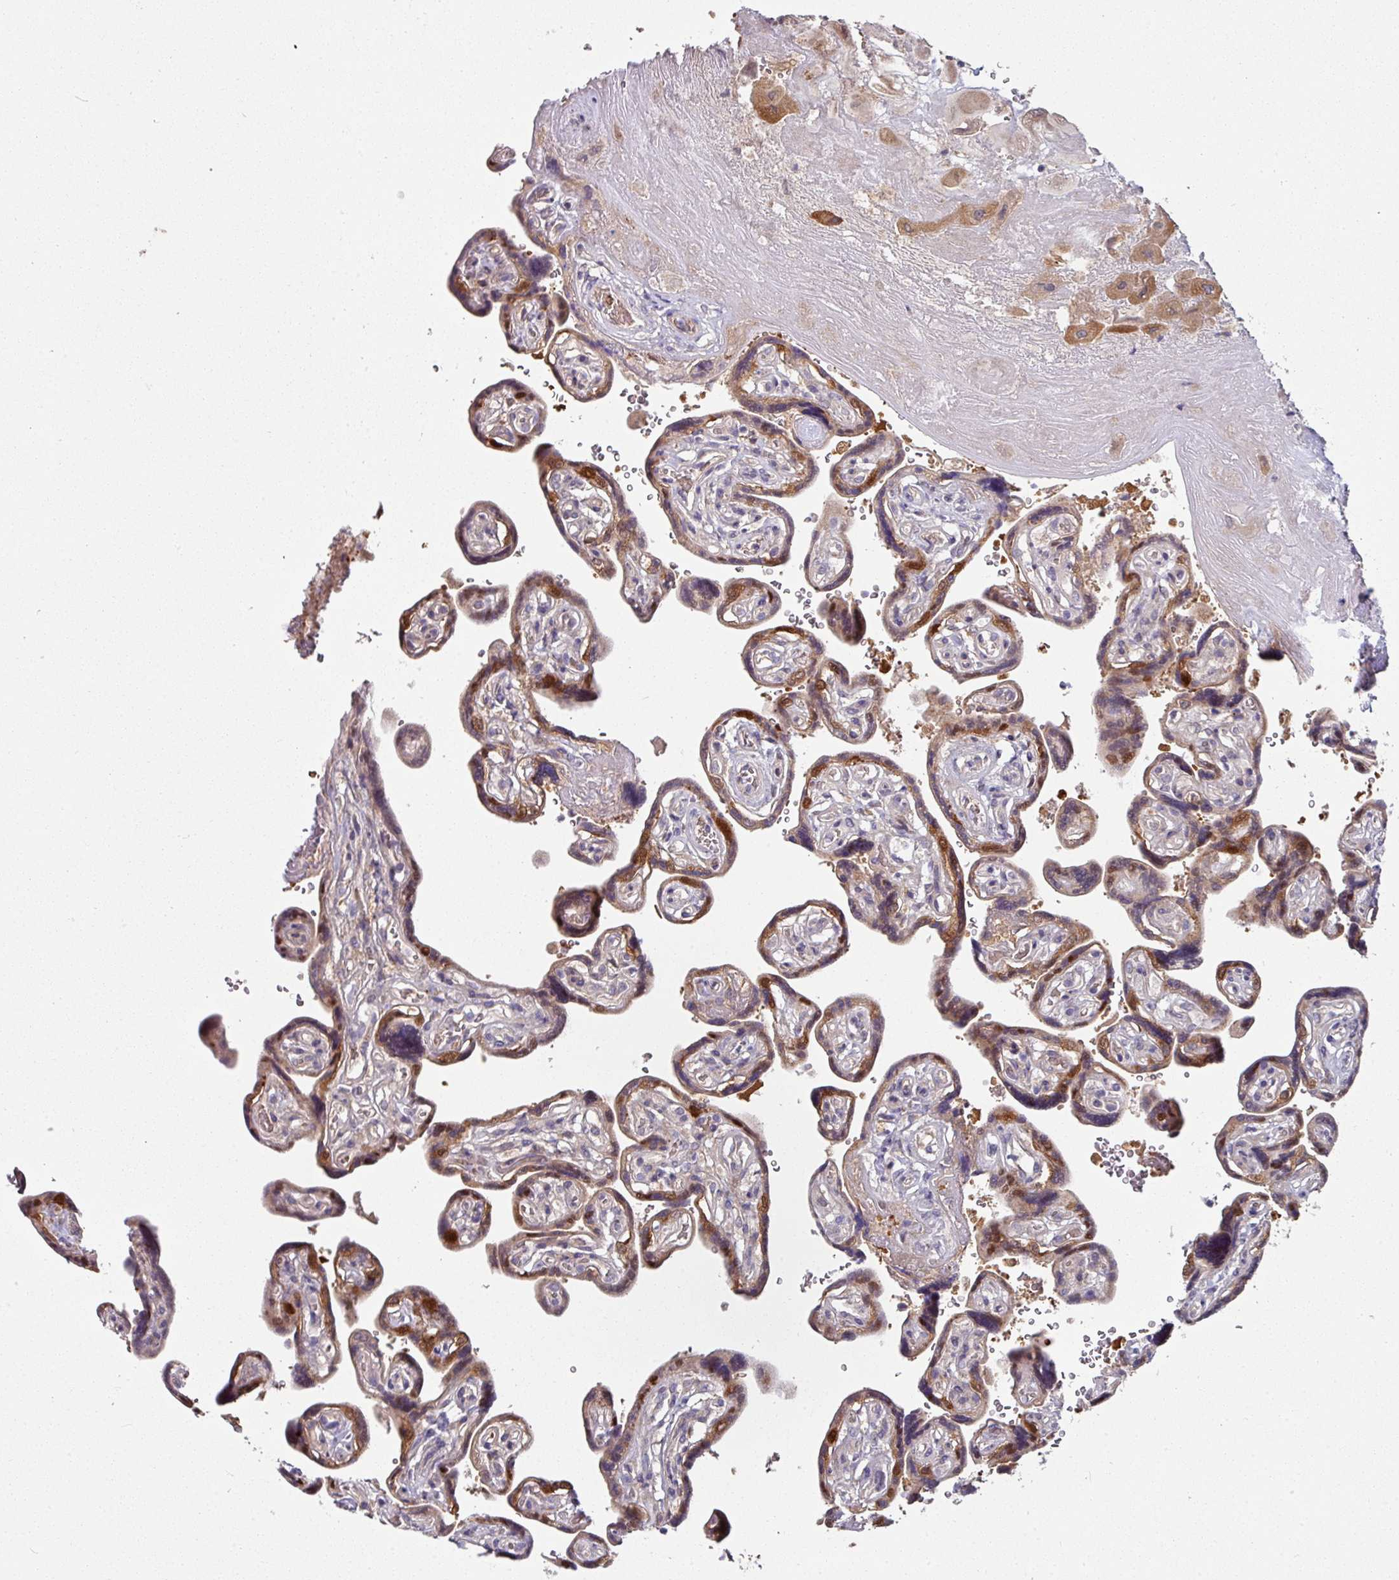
{"staining": {"intensity": "moderate", "quantity": ">75%", "location": "cytoplasmic/membranous"}, "tissue": "placenta", "cell_type": "Trophoblastic cells", "image_type": "normal", "snomed": [{"axis": "morphology", "description": "Normal tissue, NOS"}, {"axis": "topography", "description": "Placenta"}], "caption": "Immunohistochemistry (IHC) (DAB) staining of unremarkable placenta shows moderate cytoplasmic/membranous protein positivity in about >75% of trophoblastic cells.", "gene": "SLAMF6", "patient": {"sex": "female", "age": 32}}